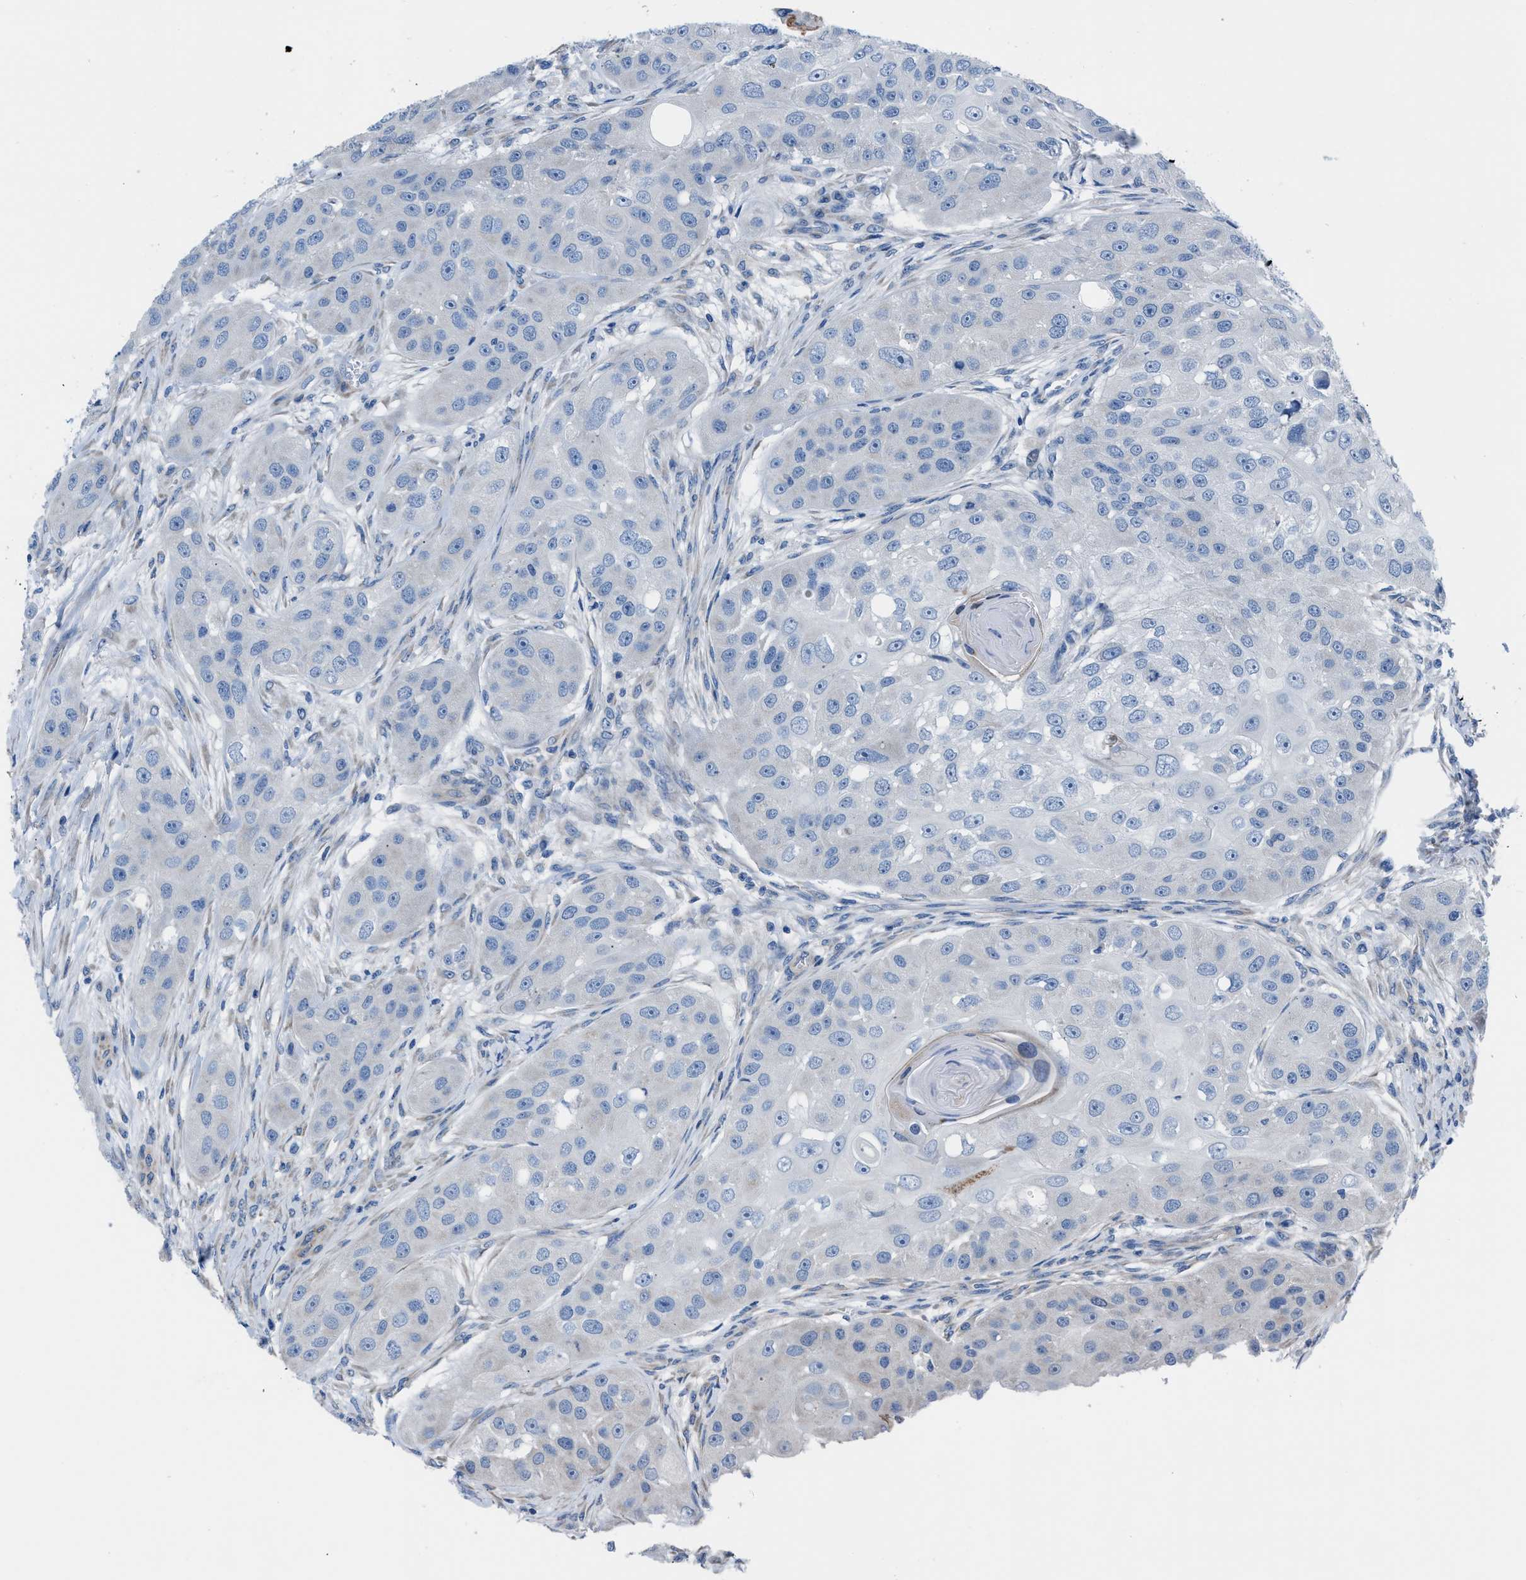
{"staining": {"intensity": "negative", "quantity": "none", "location": "none"}, "tissue": "head and neck cancer", "cell_type": "Tumor cells", "image_type": "cancer", "snomed": [{"axis": "morphology", "description": "Normal tissue, NOS"}, {"axis": "morphology", "description": "Squamous cell carcinoma, NOS"}, {"axis": "topography", "description": "Skeletal muscle"}, {"axis": "topography", "description": "Head-Neck"}], "caption": "Immunohistochemistry of head and neck cancer reveals no positivity in tumor cells. (DAB immunohistochemistry (IHC) visualized using brightfield microscopy, high magnification).", "gene": "ITPR1", "patient": {"sex": "male", "age": 51}}